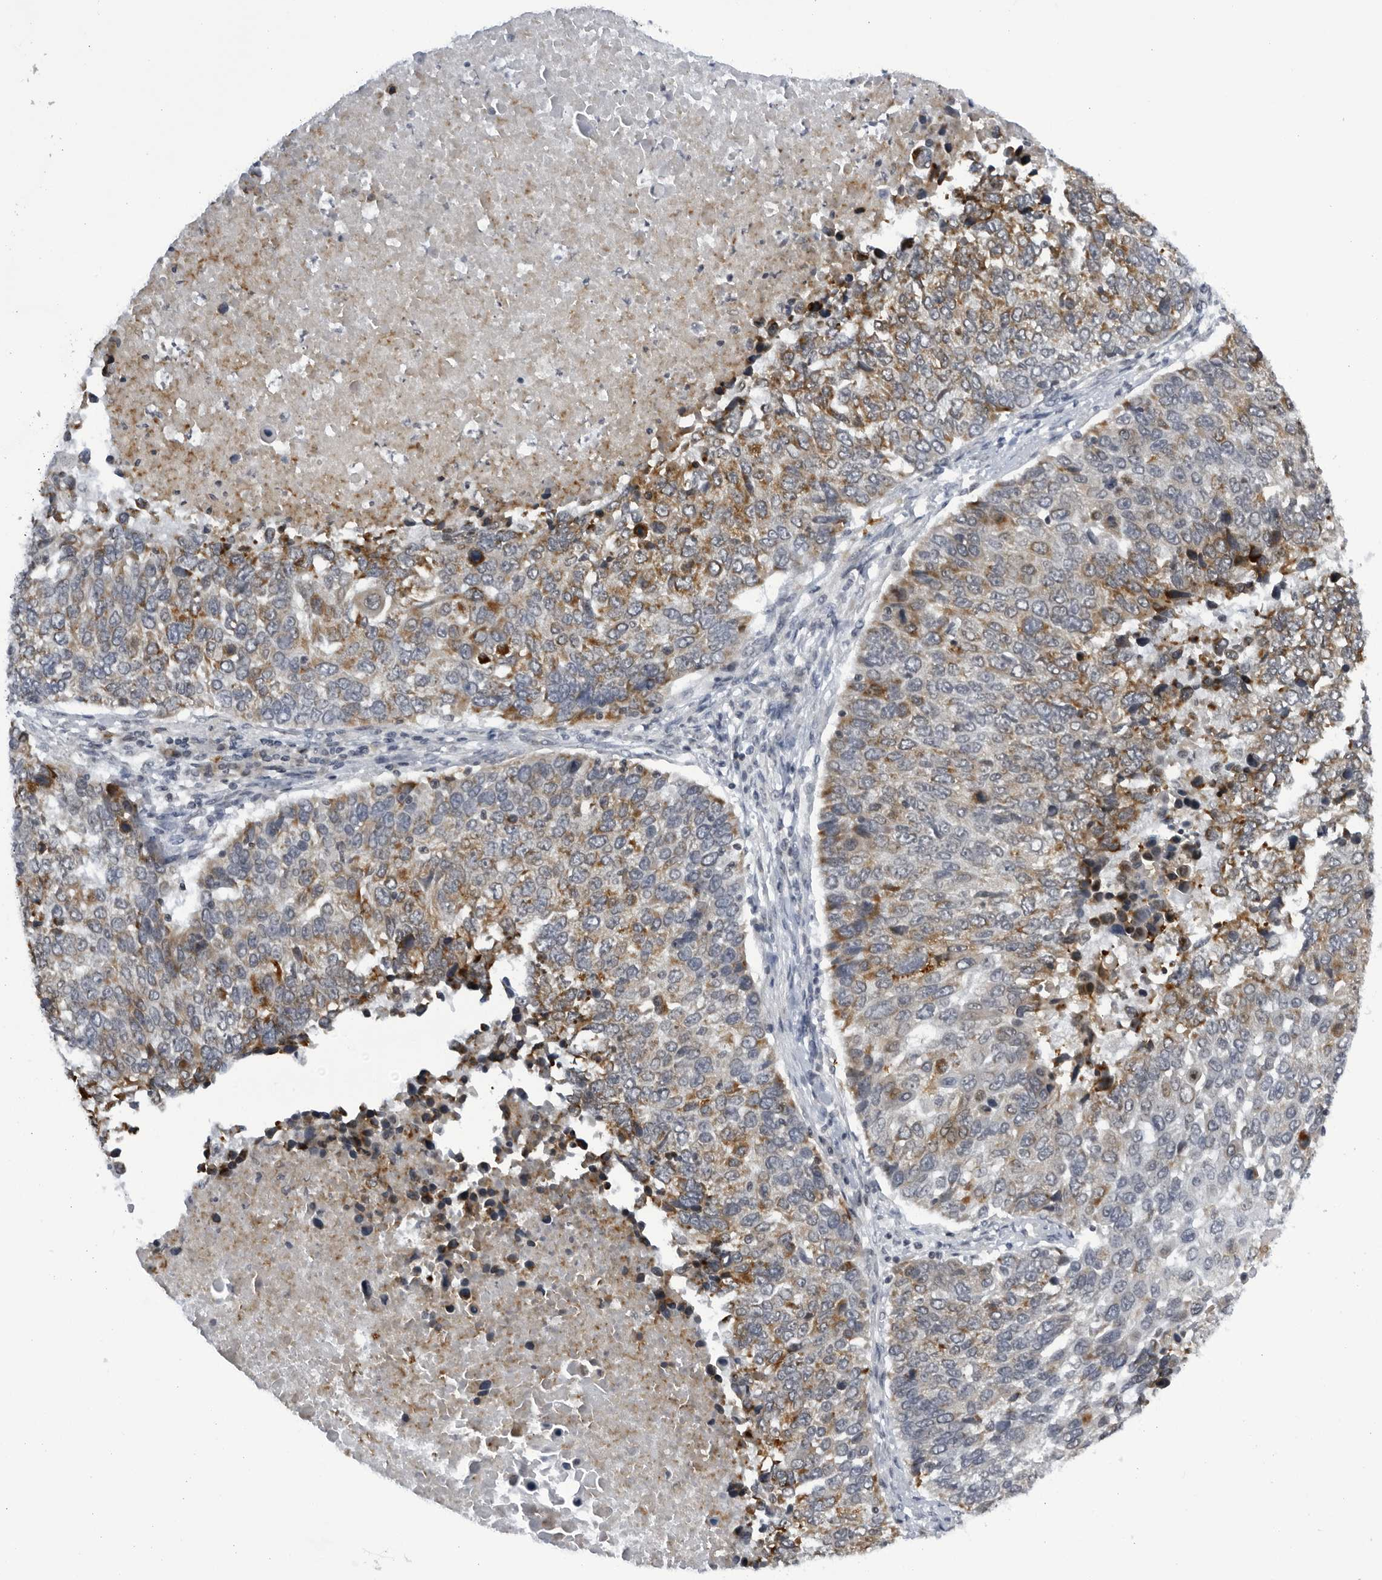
{"staining": {"intensity": "moderate", "quantity": ">75%", "location": "cytoplasmic/membranous"}, "tissue": "lung cancer", "cell_type": "Tumor cells", "image_type": "cancer", "snomed": [{"axis": "morphology", "description": "Squamous cell carcinoma, NOS"}, {"axis": "topography", "description": "Lung"}], "caption": "This is a photomicrograph of immunohistochemistry staining of lung squamous cell carcinoma, which shows moderate staining in the cytoplasmic/membranous of tumor cells.", "gene": "SLC25A22", "patient": {"sex": "male", "age": 66}}